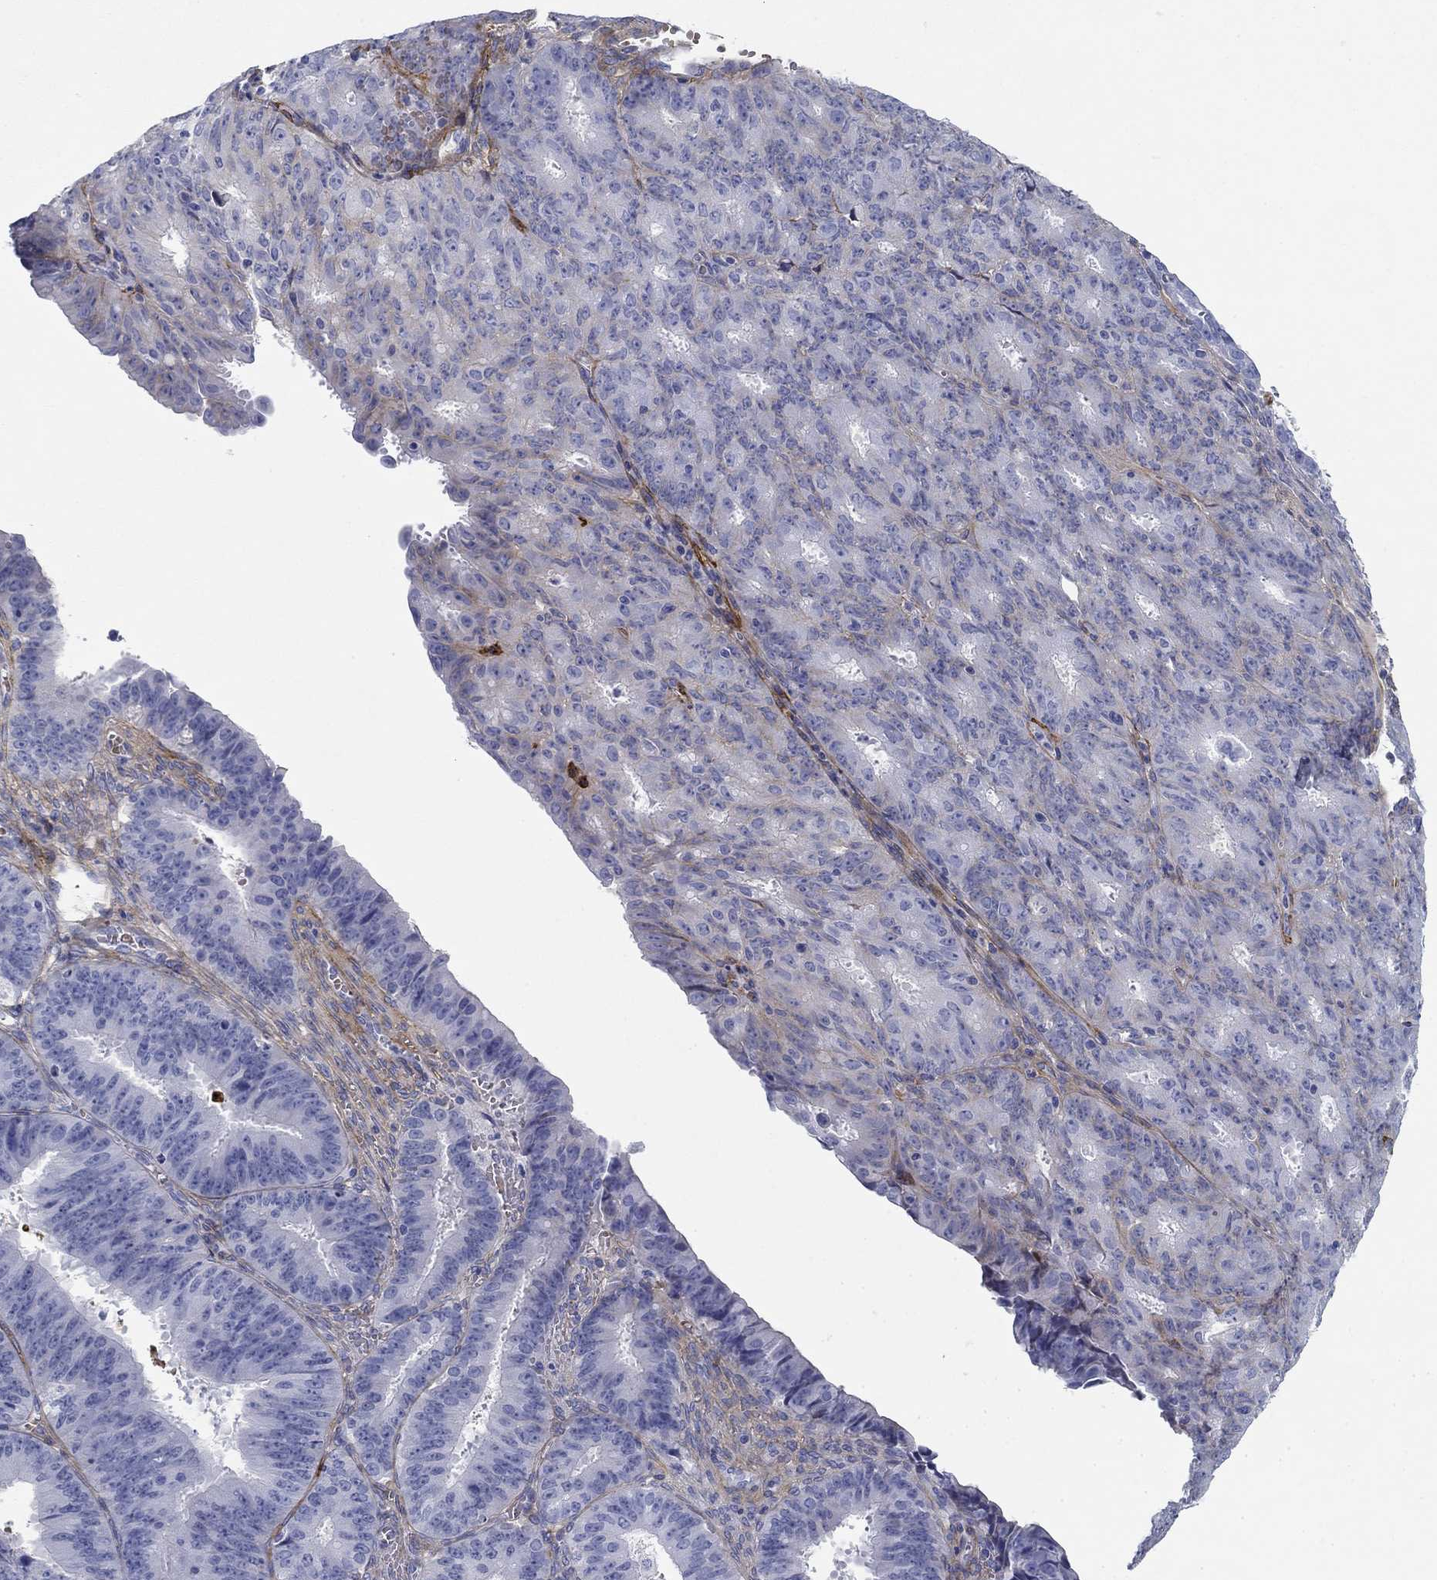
{"staining": {"intensity": "negative", "quantity": "none", "location": "none"}, "tissue": "ovarian cancer", "cell_type": "Tumor cells", "image_type": "cancer", "snomed": [{"axis": "morphology", "description": "Carcinoma, endometroid"}, {"axis": "topography", "description": "Ovary"}], "caption": "An immunohistochemistry histopathology image of endometroid carcinoma (ovarian) is shown. There is no staining in tumor cells of endometroid carcinoma (ovarian).", "gene": "GPC1", "patient": {"sex": "female", "age": 42}}